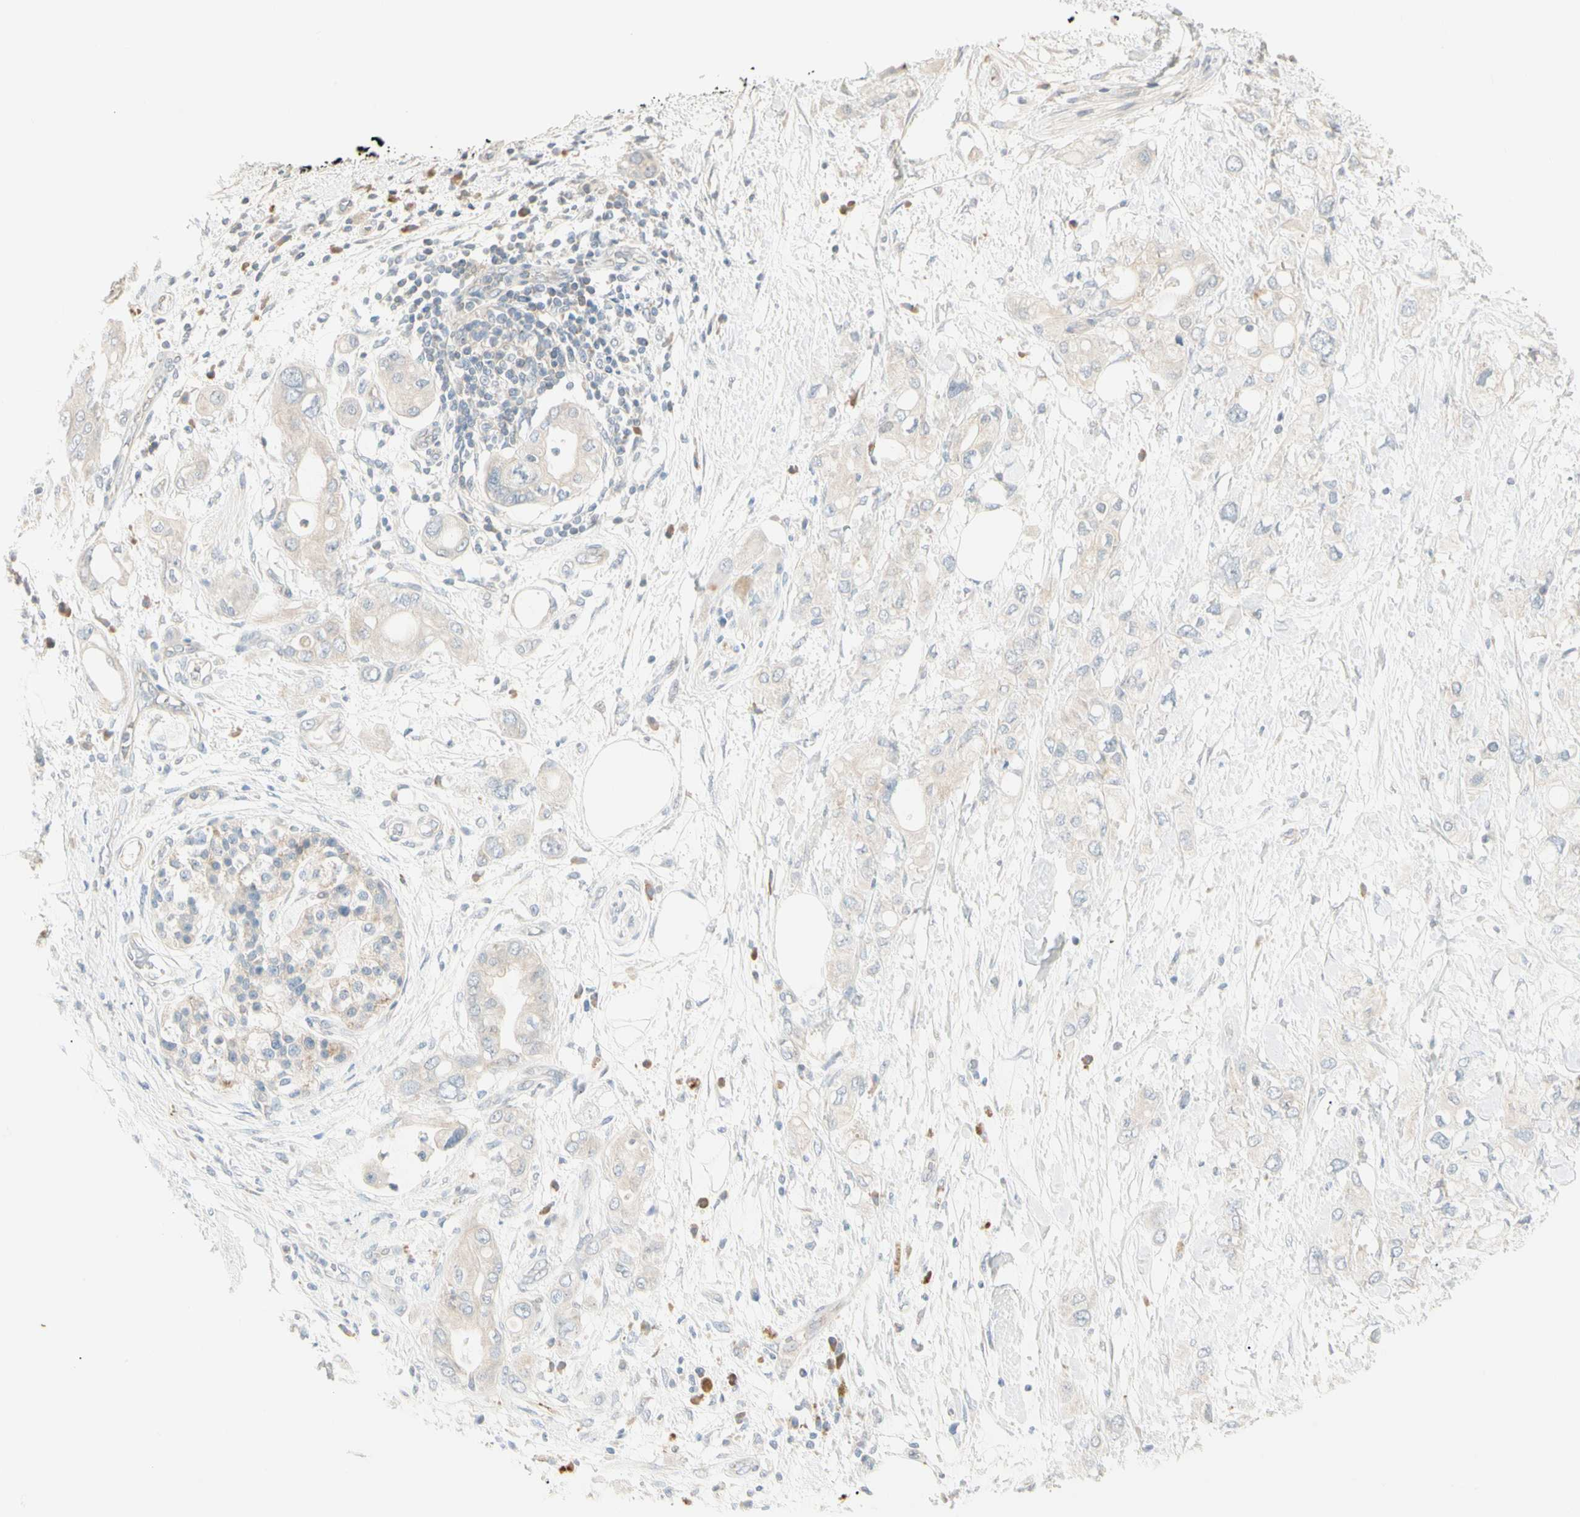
{"staining": {"intensity": "negative", "quantity": "none", "location": "none"}, "tissue": "pancreatic cancer", "cell_type": "Tumor cells", "image_type": "cancer", "snomed": [{"axis": "morphology", "description": "Adenocarcinoma, NOS"}, {"axis": "topography", "description": "Pancreas"}], "caption": "Adenocarcinoma (pancreatic) stained for a protein using IHC displays no staining tumor cells.", "gene": "ALDH18A1", "patient": {"sex": "female", "age": 56}}